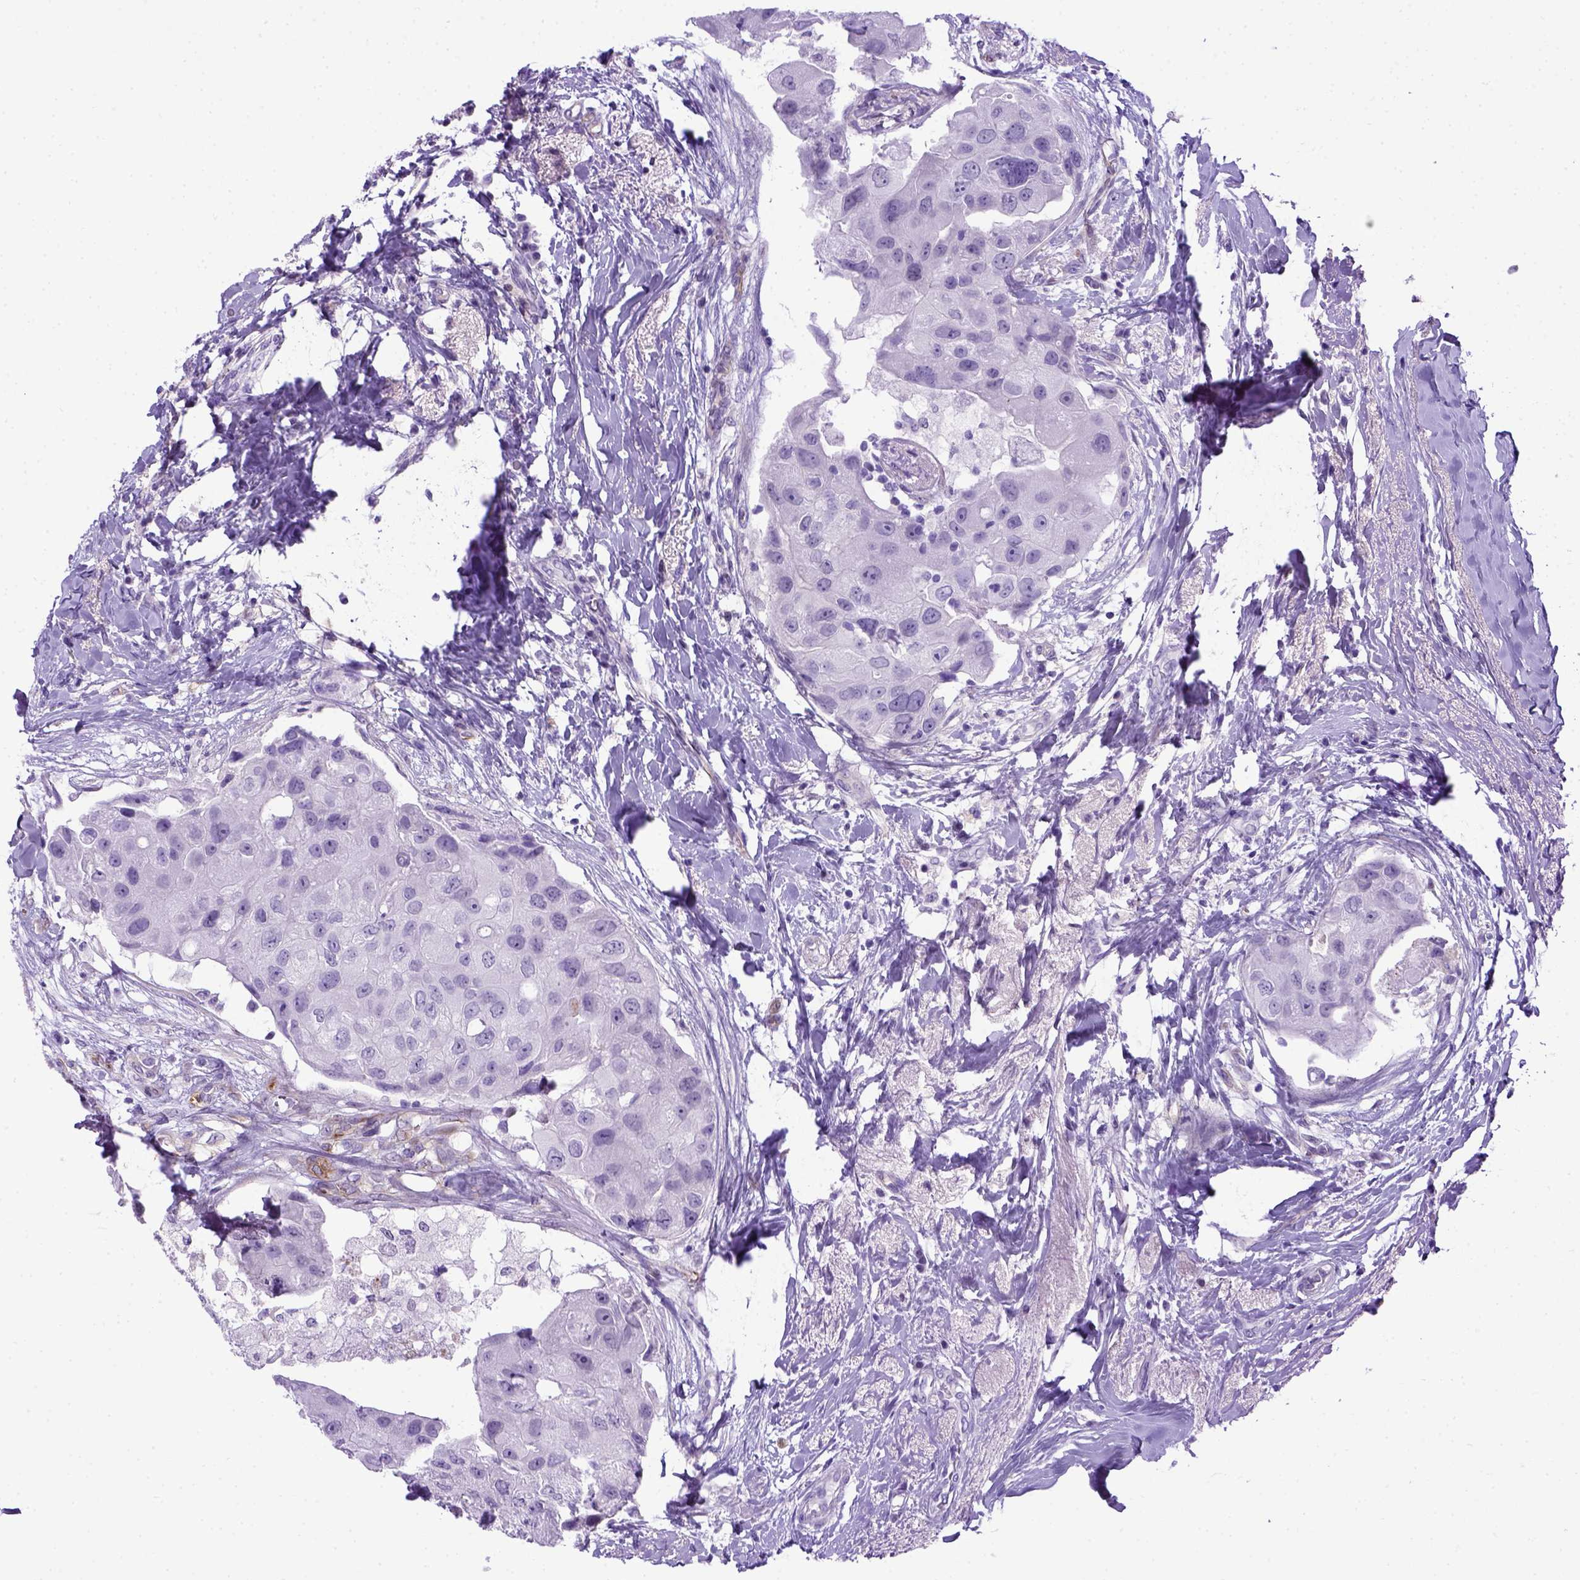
{"staining": {"intensity": "negative", "quantity": "none", "location": "none"}, "tissue": "breast cancer", "cell_type": "Tumor cells", "image_type": "cancer", "snomed": [{"axis": "morphology", "description": "Duct carcinoma"}, {"axis": "topography", "description": "Breast"}], "caption": "Immunohistochemistry photomicrograph of invasive ductal carcinoma (breast) stained for a protein (brown), which displays no expression in tumor cells. Nuclei are stained in blue.", "gene": "ADAM12", "patient": {"sex": "female", "age": 43}}